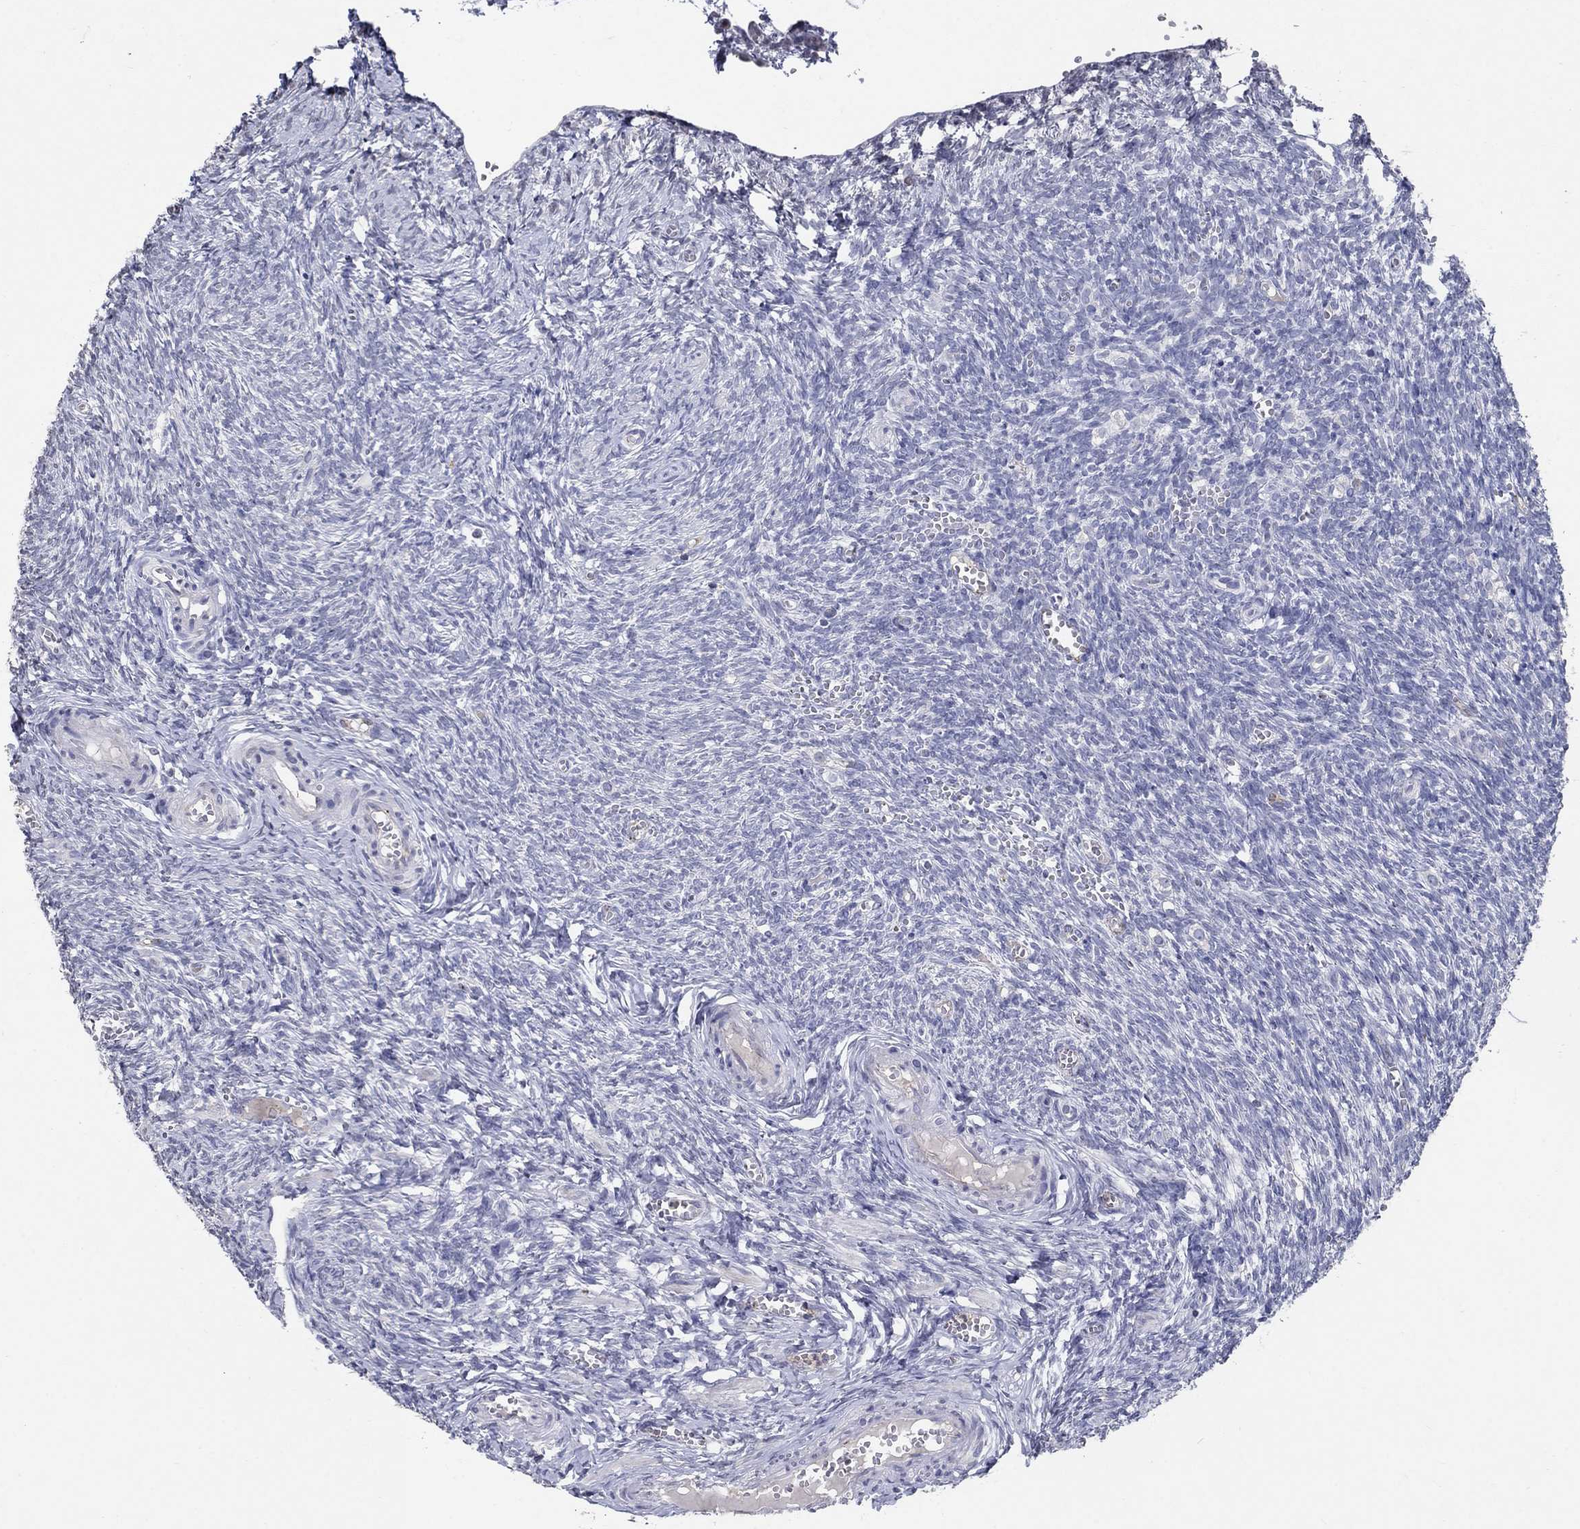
{"staining": {"intensity": "negative", "quantity": "none", "location": "none"}, "tissue": "ovary", "cell_type": "Follicle cells", "image_type": "normal", "snomed": [{"axis": "morphology", "description": "Normal tissue, NOS"}, {"axis": "topography", "description": "Ovary"}], "caption": "IHC photomicrograph of normal ovary: human ovary stained with DAB (3,3'-diaminobenzidine) reveals no significant protein expression in follicle cells. (DAB (3,3'-diaminobenzidine) immunohistochemistry visualized using brightfield microscopy, high magnification).", "gene": "TINAG", "patient": {"sex": "female", "age": 43}}